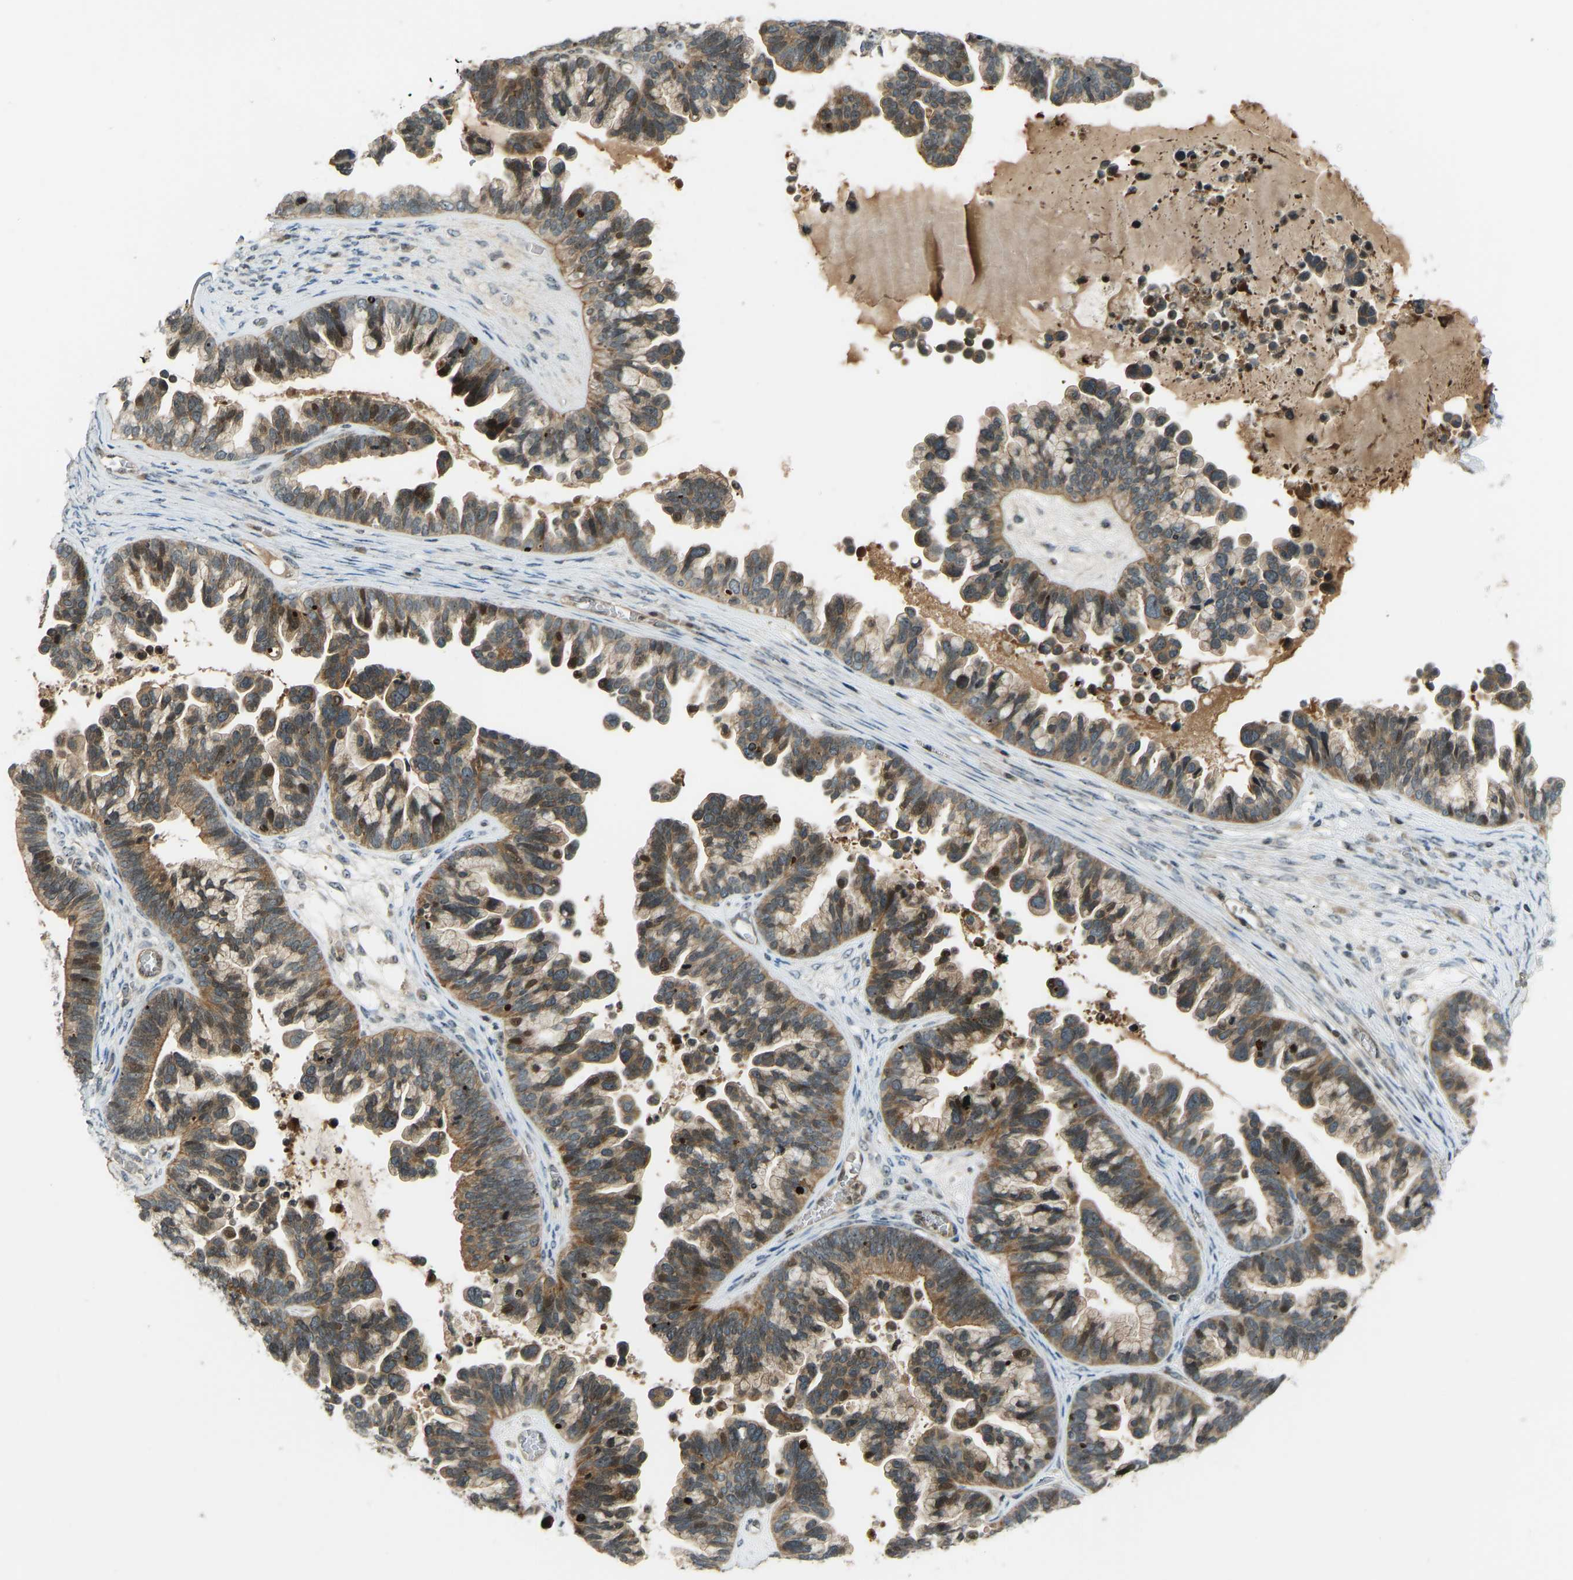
{"staining": {"intensity": "moderate", "quantity": ">75%", "location": "cytoplasmic/membranous,nuclear"}, "tissue": "ovarian cancer", "cell_type": "Tumor cells", "image_type": "cancer", "snomed": [{"axis": "morphology", "description": "Cystadenocarcinoma, serous, NOS"}, {"axis": "topography", "description": "Ovary"}], "caption": "High-power microscopy captured an immunohistochemistry photomicrograph of ovarian cancer, revealing moderate cytoplasmic/membranous and nuclear expression in approximately >75% of tumor cells. Nuclei are stained in blue.", "gene": "SVOPL", "patient": {"sex": "female", "age": 56}}